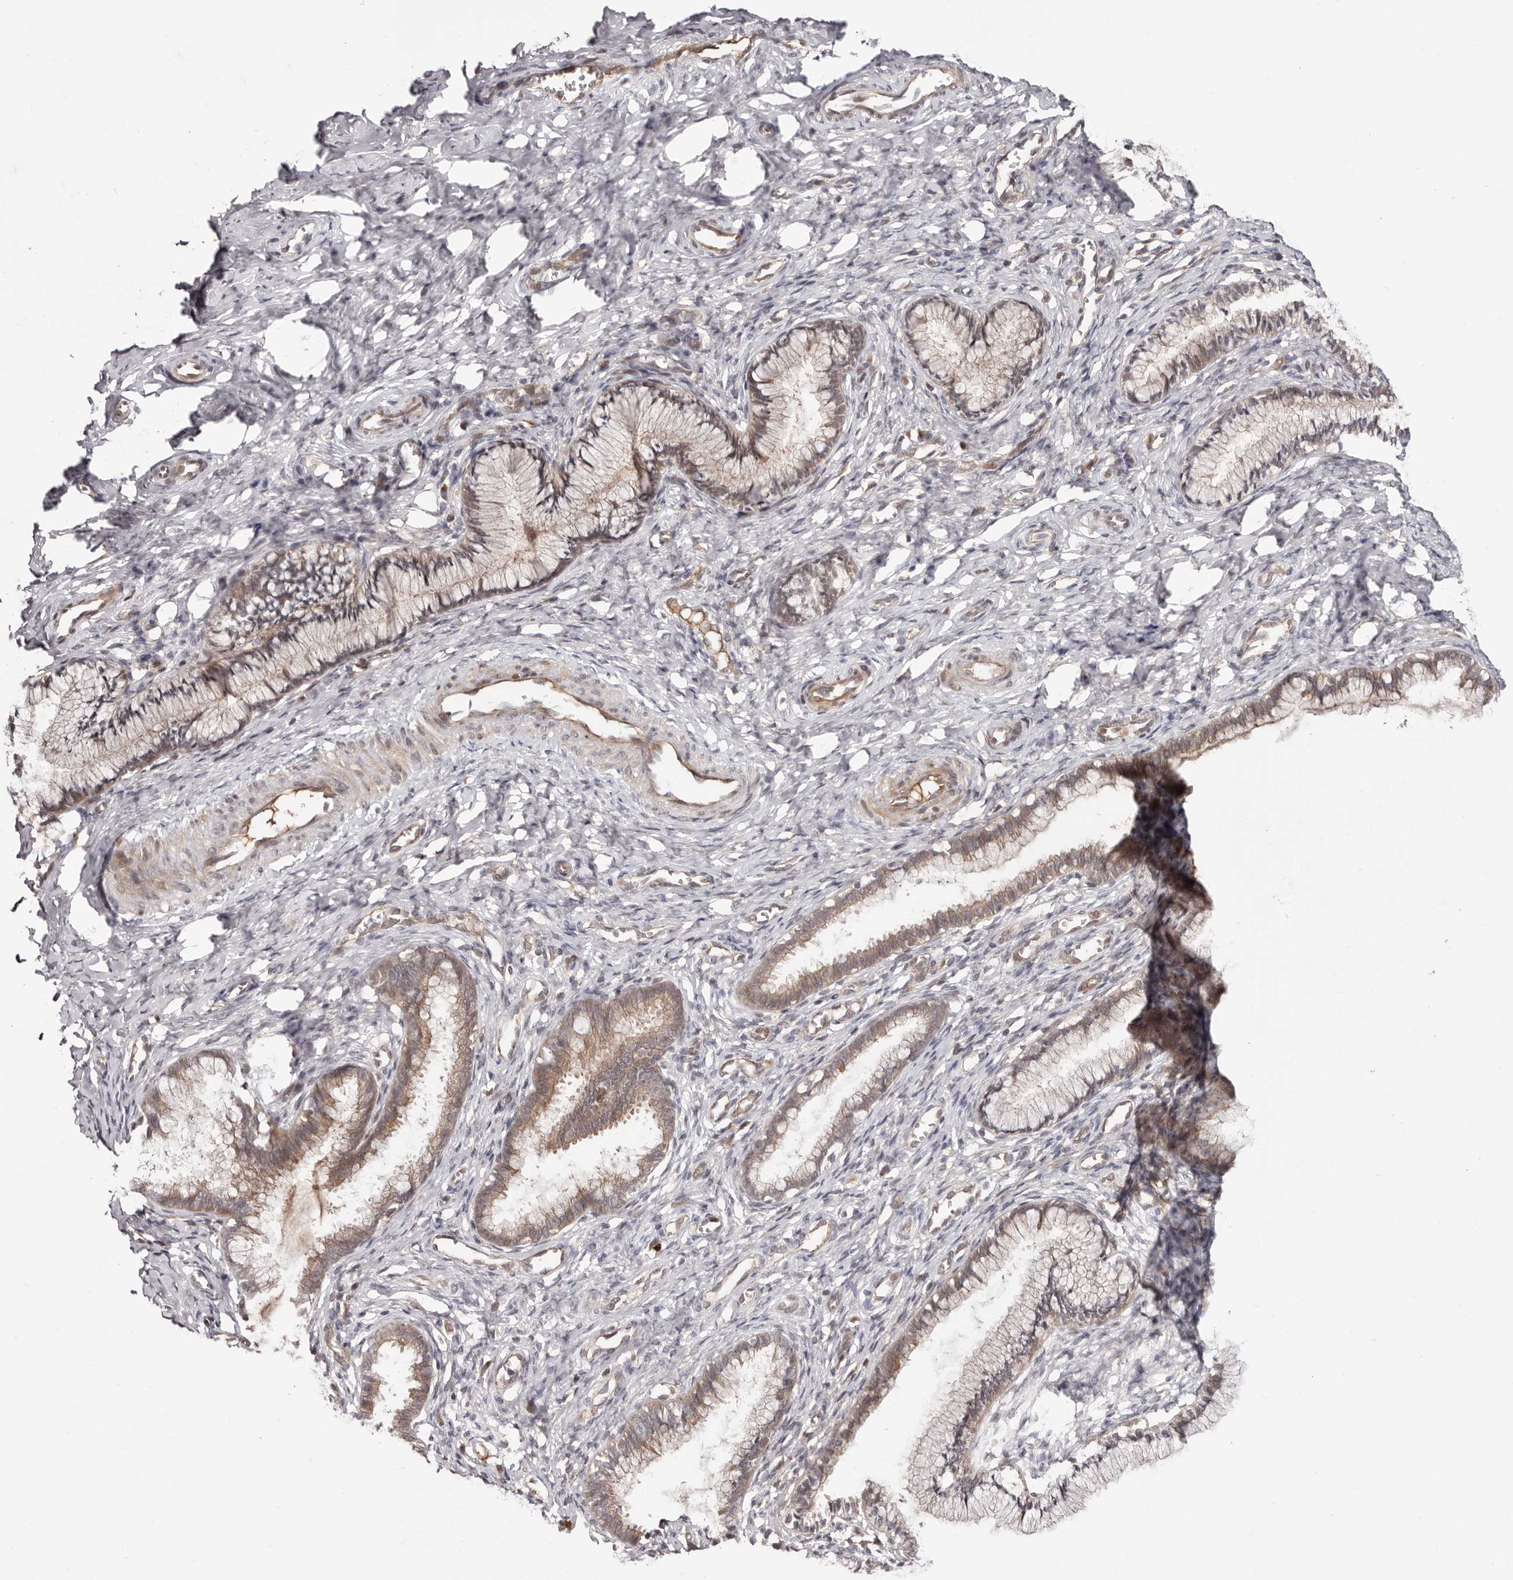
{"staining": {"intensity": "weak", "quantity": ">75%", "location": "cytoplasmic/membranous"}, "tissue": "cervix", "cell_type": "Glandular cells", "image_type": "normal", "snomed": [{"axis": "morphology", "description": "Normal tissue, NOS"}, {"axis": "topography", "description": "Cervix"}], "caption": "Protein expression analysis of unremarkable cervix demonstrates weak cytoplasmic/membranous expression in about >75% of glandular cells.", "gene": "EGR3", "patient": {"sex": "female", "age": 27}}